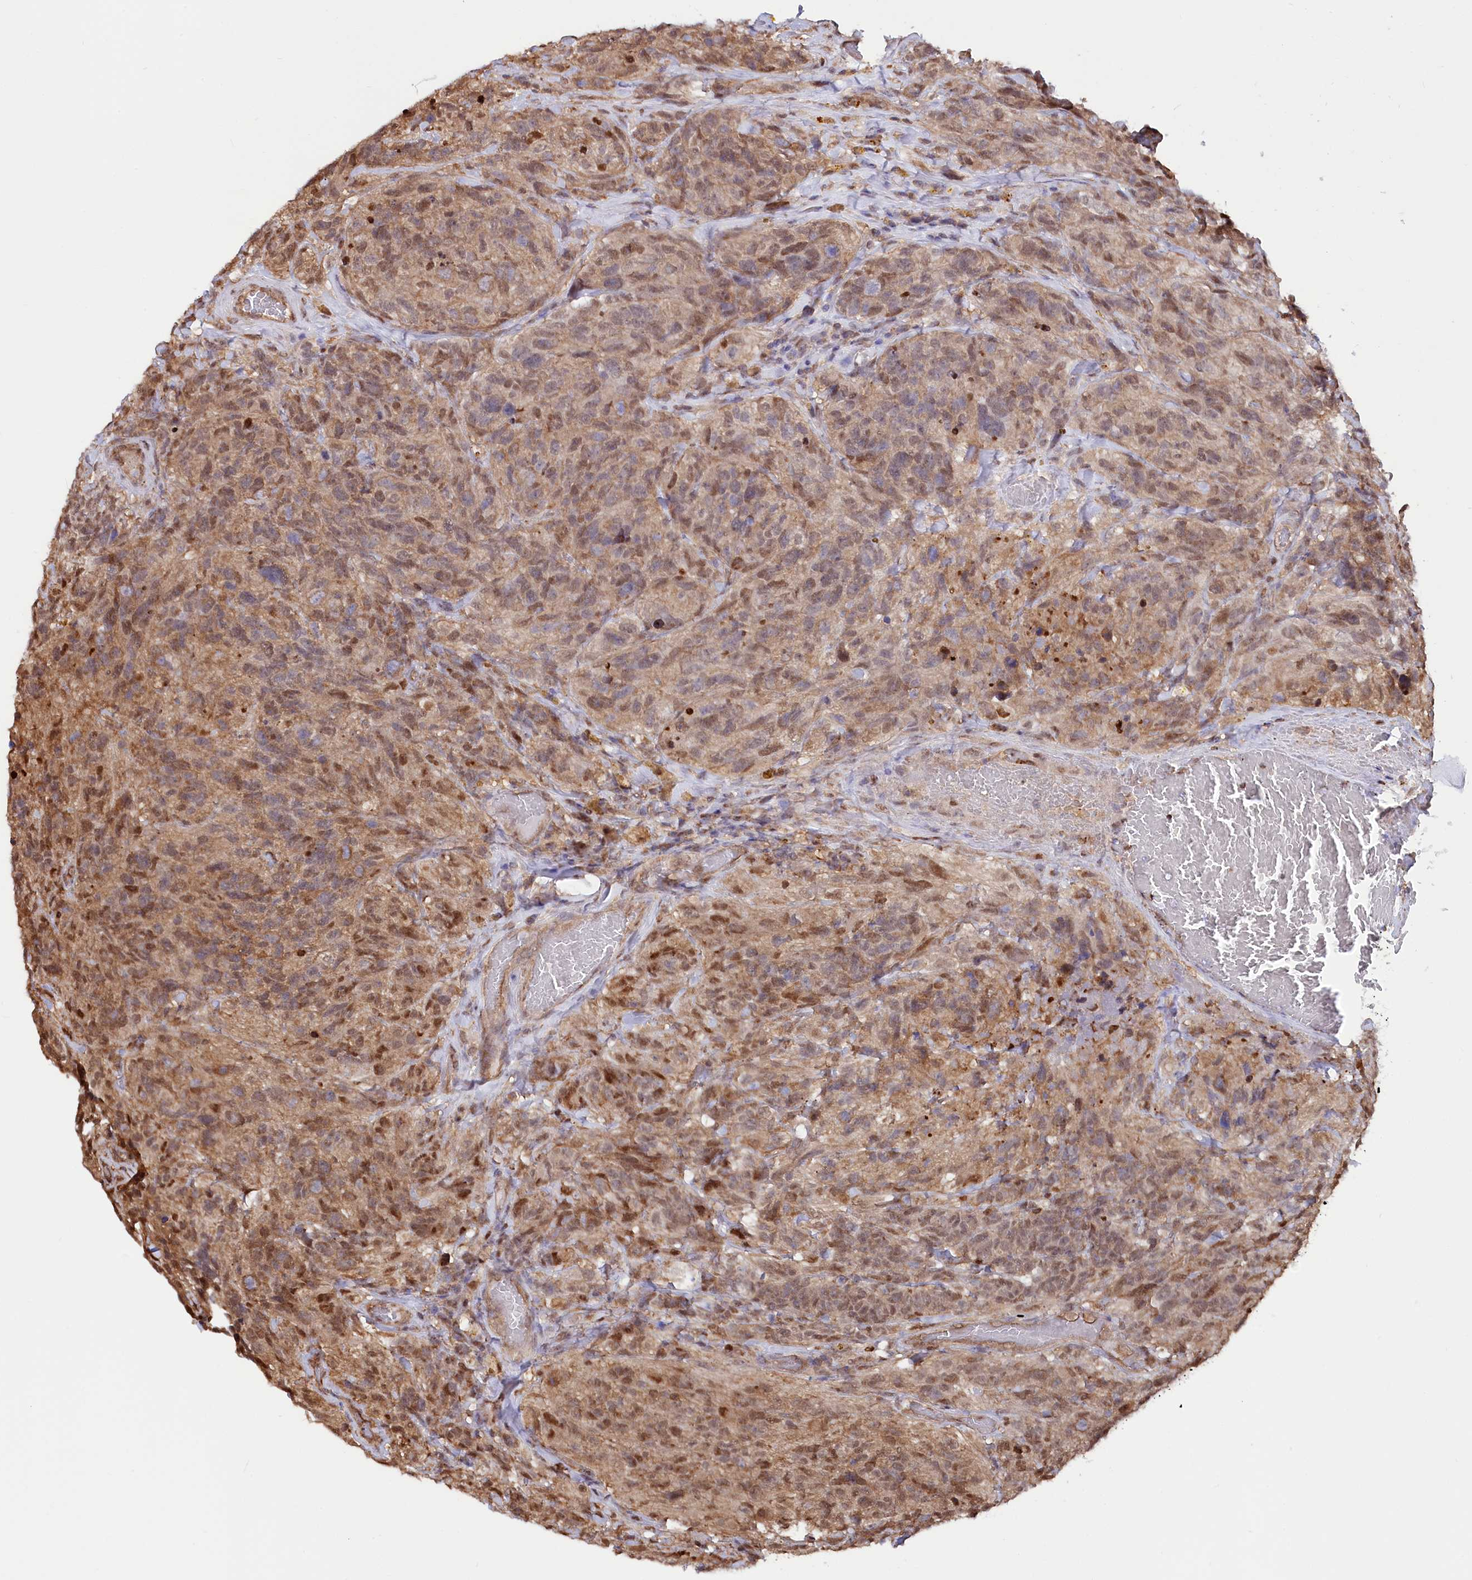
{"staining": {"intensity": "moderate", "quantity": "25%-75%", "location": "cytoplasmic/membranous,nuclear"}, "tissue": "glioma", "cell_type": "Tumor cells", "image_type": "cancer", "snomed": [{"axis": "morphology", "description": "Glioma, malignant, High grade"}, {"axis": "topography", "description": "Brain"}], "caption": "IHC histopathology image of glioma stained for a protein (brown), which exhibits medium levels of moderate cytoplasmic/membranous and nuclear positivity in about 25%-75% of tumor cells.", "gene": "PSMA1", "patient": {"sex": "male", "age": 69}}